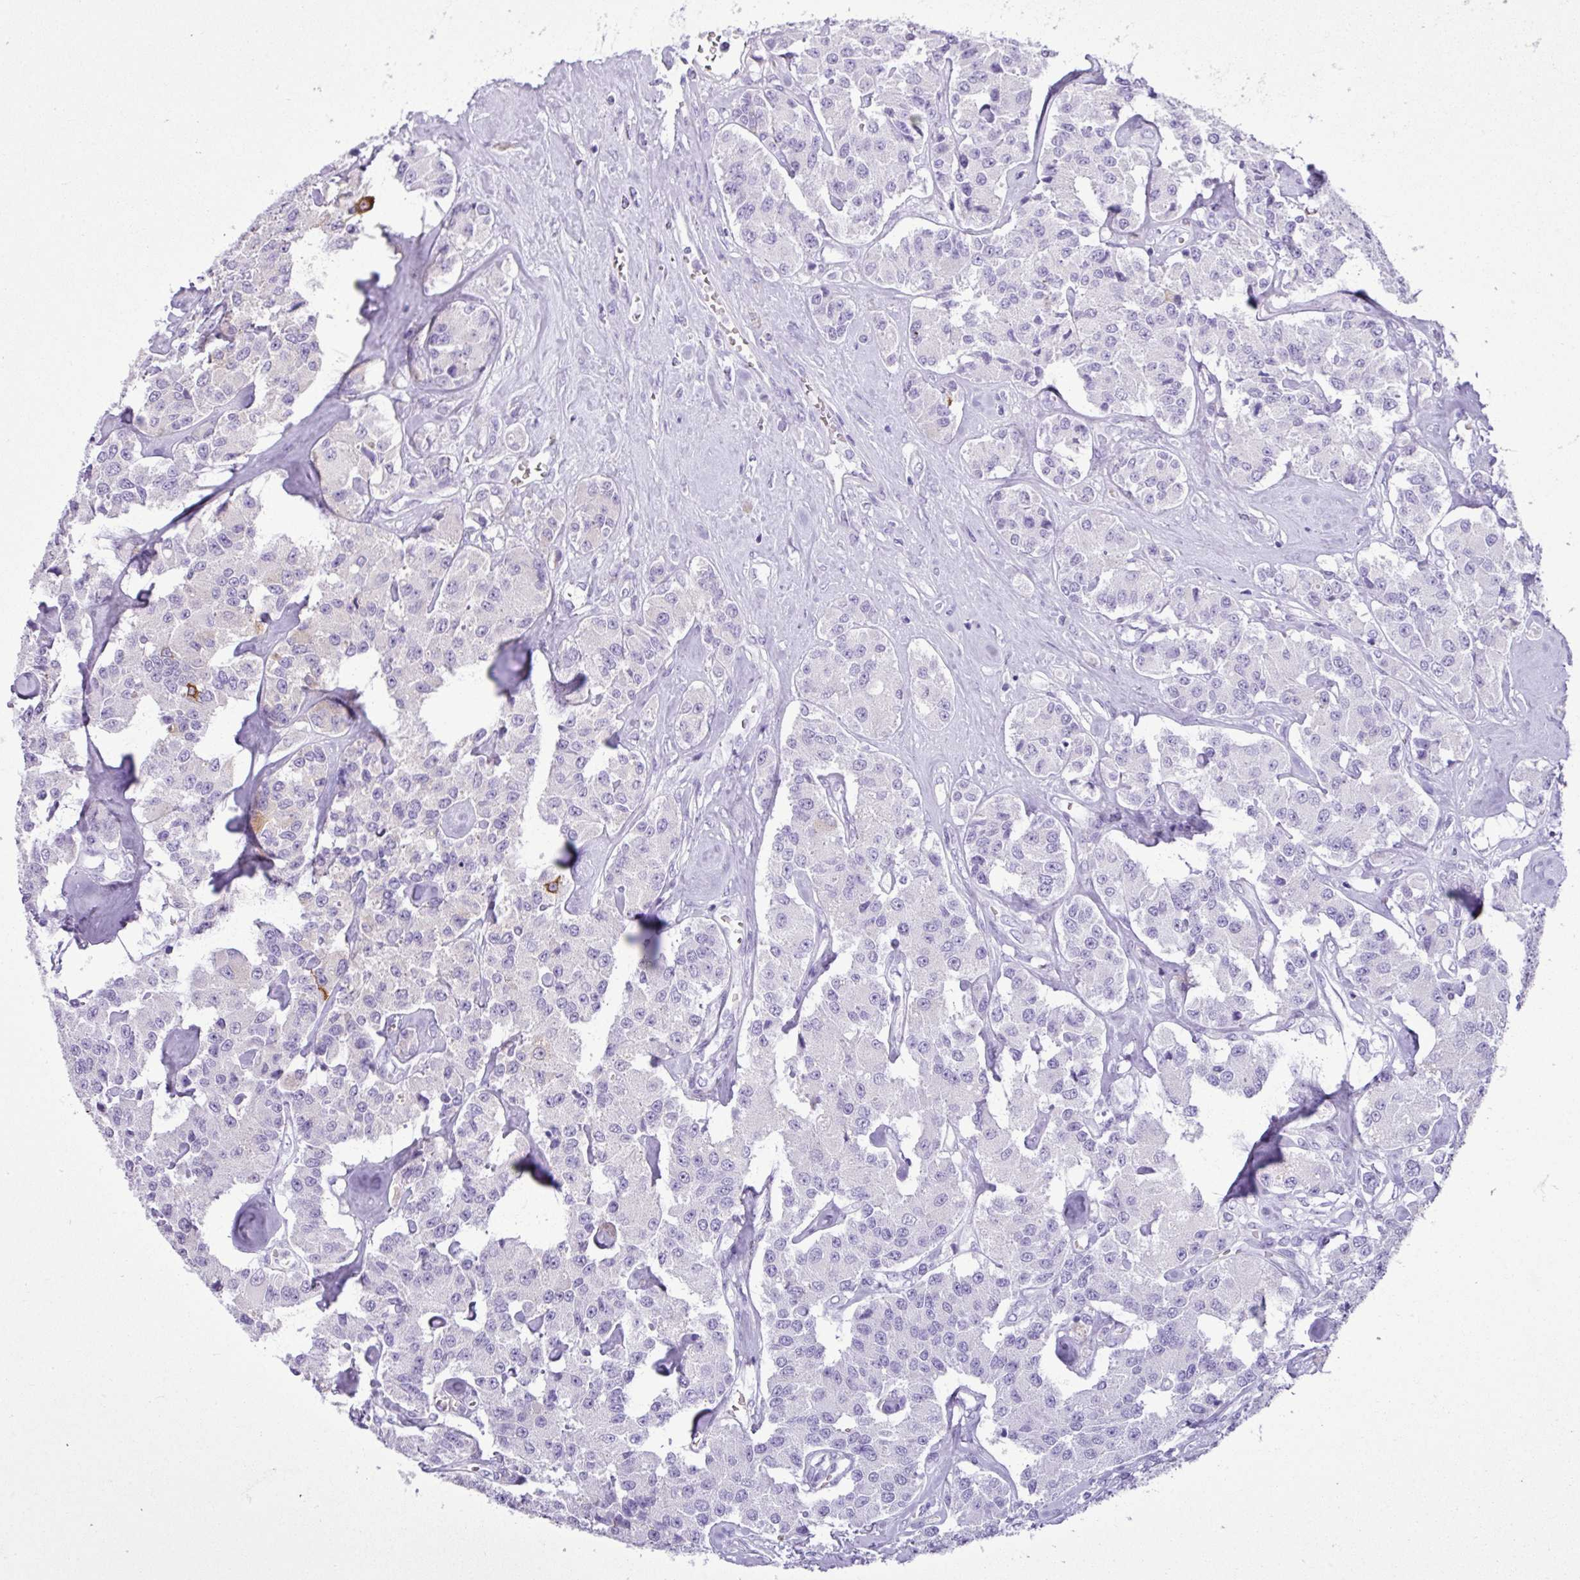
{"staining": {"intensity": "negative", "quantity": "none", "location": "none"}, "tissue": "carcinoid", "cell_type": "Tumor cells", "image_type": "cancer", "snomed": [{"axis": "morphology", "description": "Carcinoid, malignant, NOS"}, {"axis": "topography", "description": "Pancreas"}], "caption": "High magnification brightfield microscopy of carcinoid (malignant) stained with DAB (3,3'-diaminobenzidine) (brown) and counterstained with hematoxylin (blue): tumor cells show no significant positivity.", "gene": "ZSCAN5A", "patient": {"sex": "male", "age": 41}}